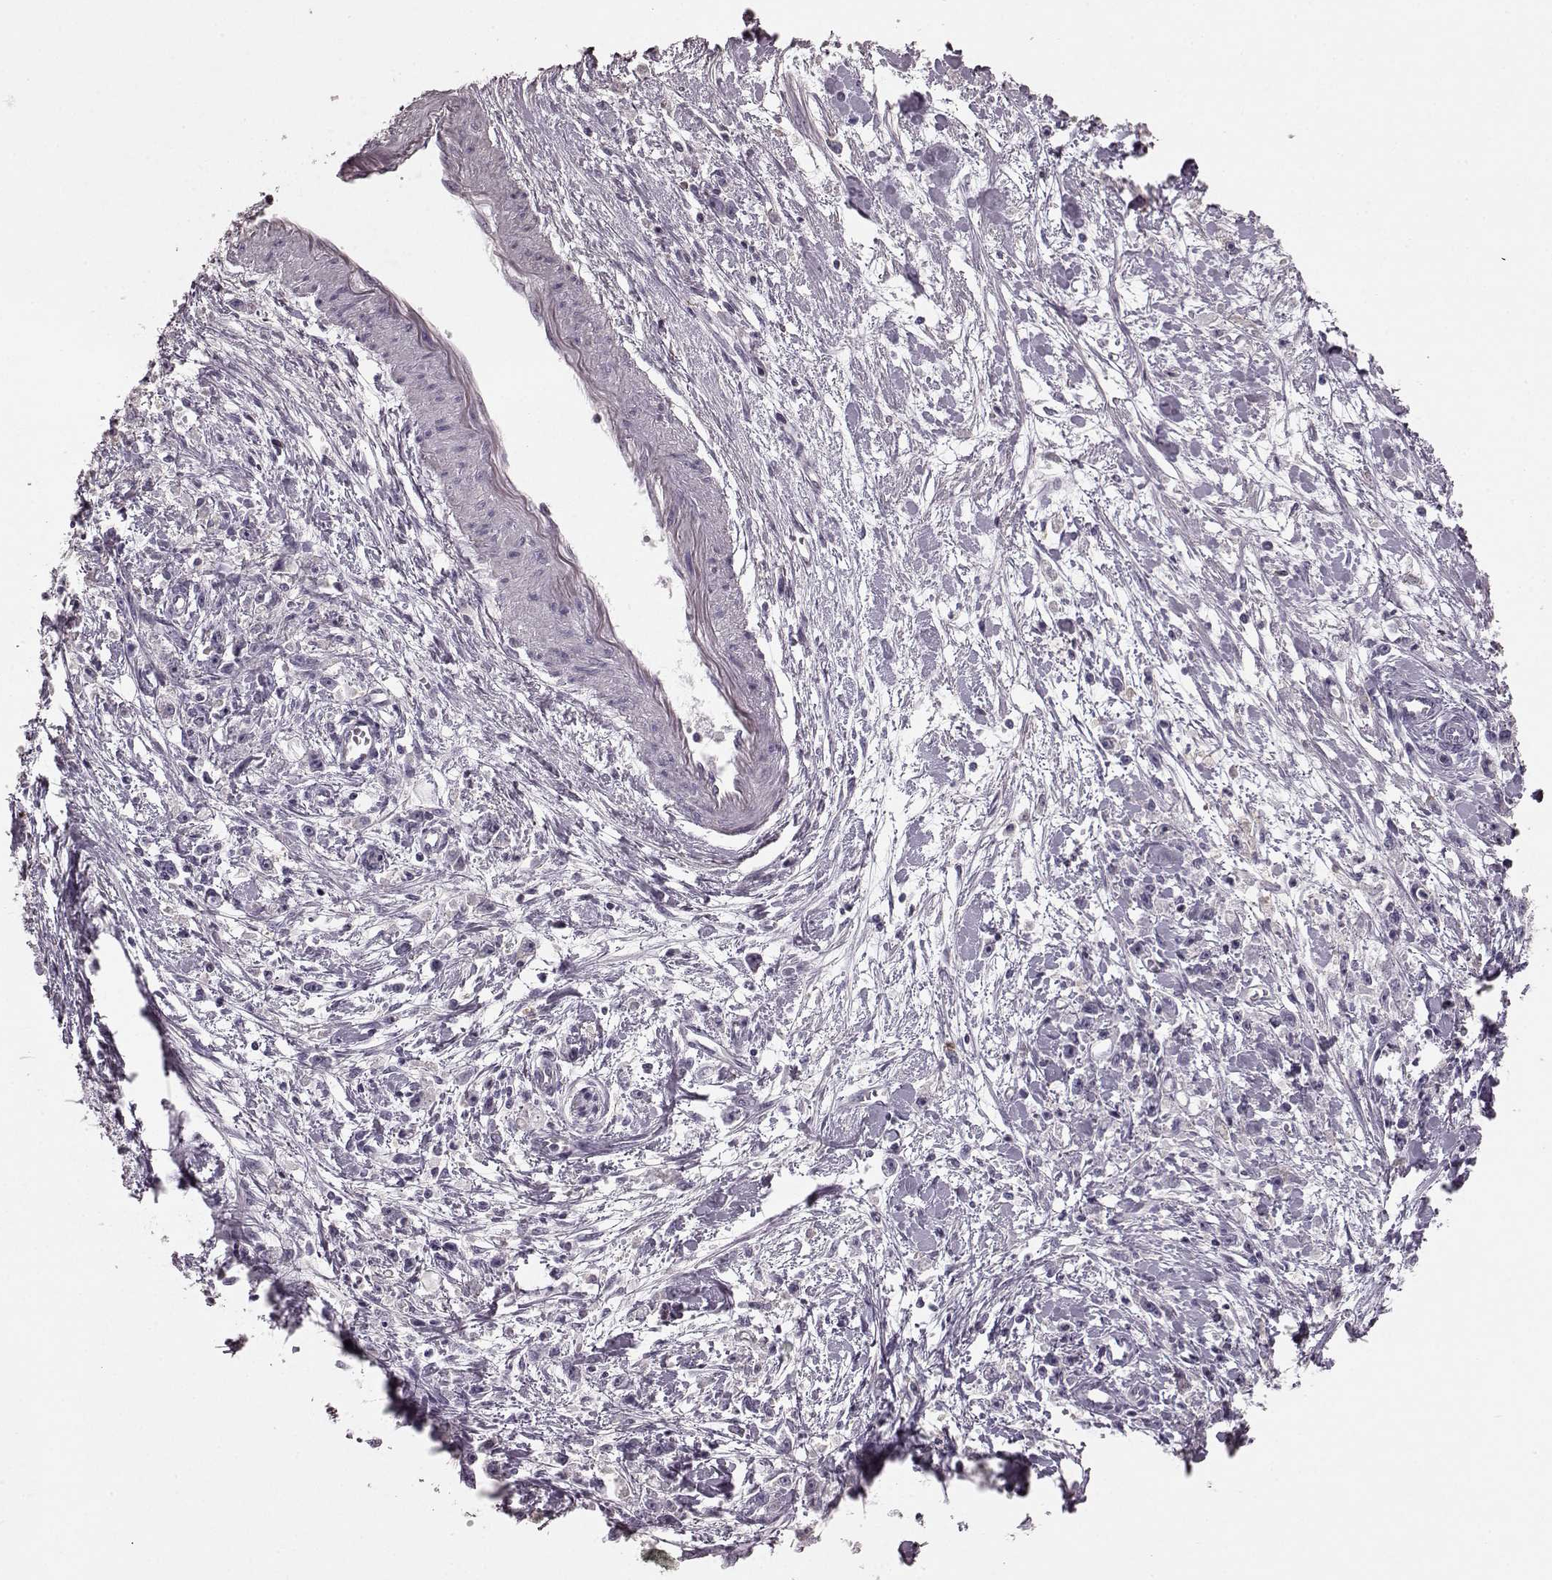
{"staining": {"intensity": "negative", "quantity": "none", "location": "none"}, "tissue": "stomach cancer", "cell_type": "Tumor cells", "image_type": "cancer", "snomed": [{"axis": "morphology", "description": "Adenocarcinoma, NOS"}, {"axis": "topography", "description": "Stomach"}], "caption": "An image of human stomach cancer is negative for staining in tumor cells.", "gene": "PDCD1", "patient": {"sex": "female", "age": 59}}